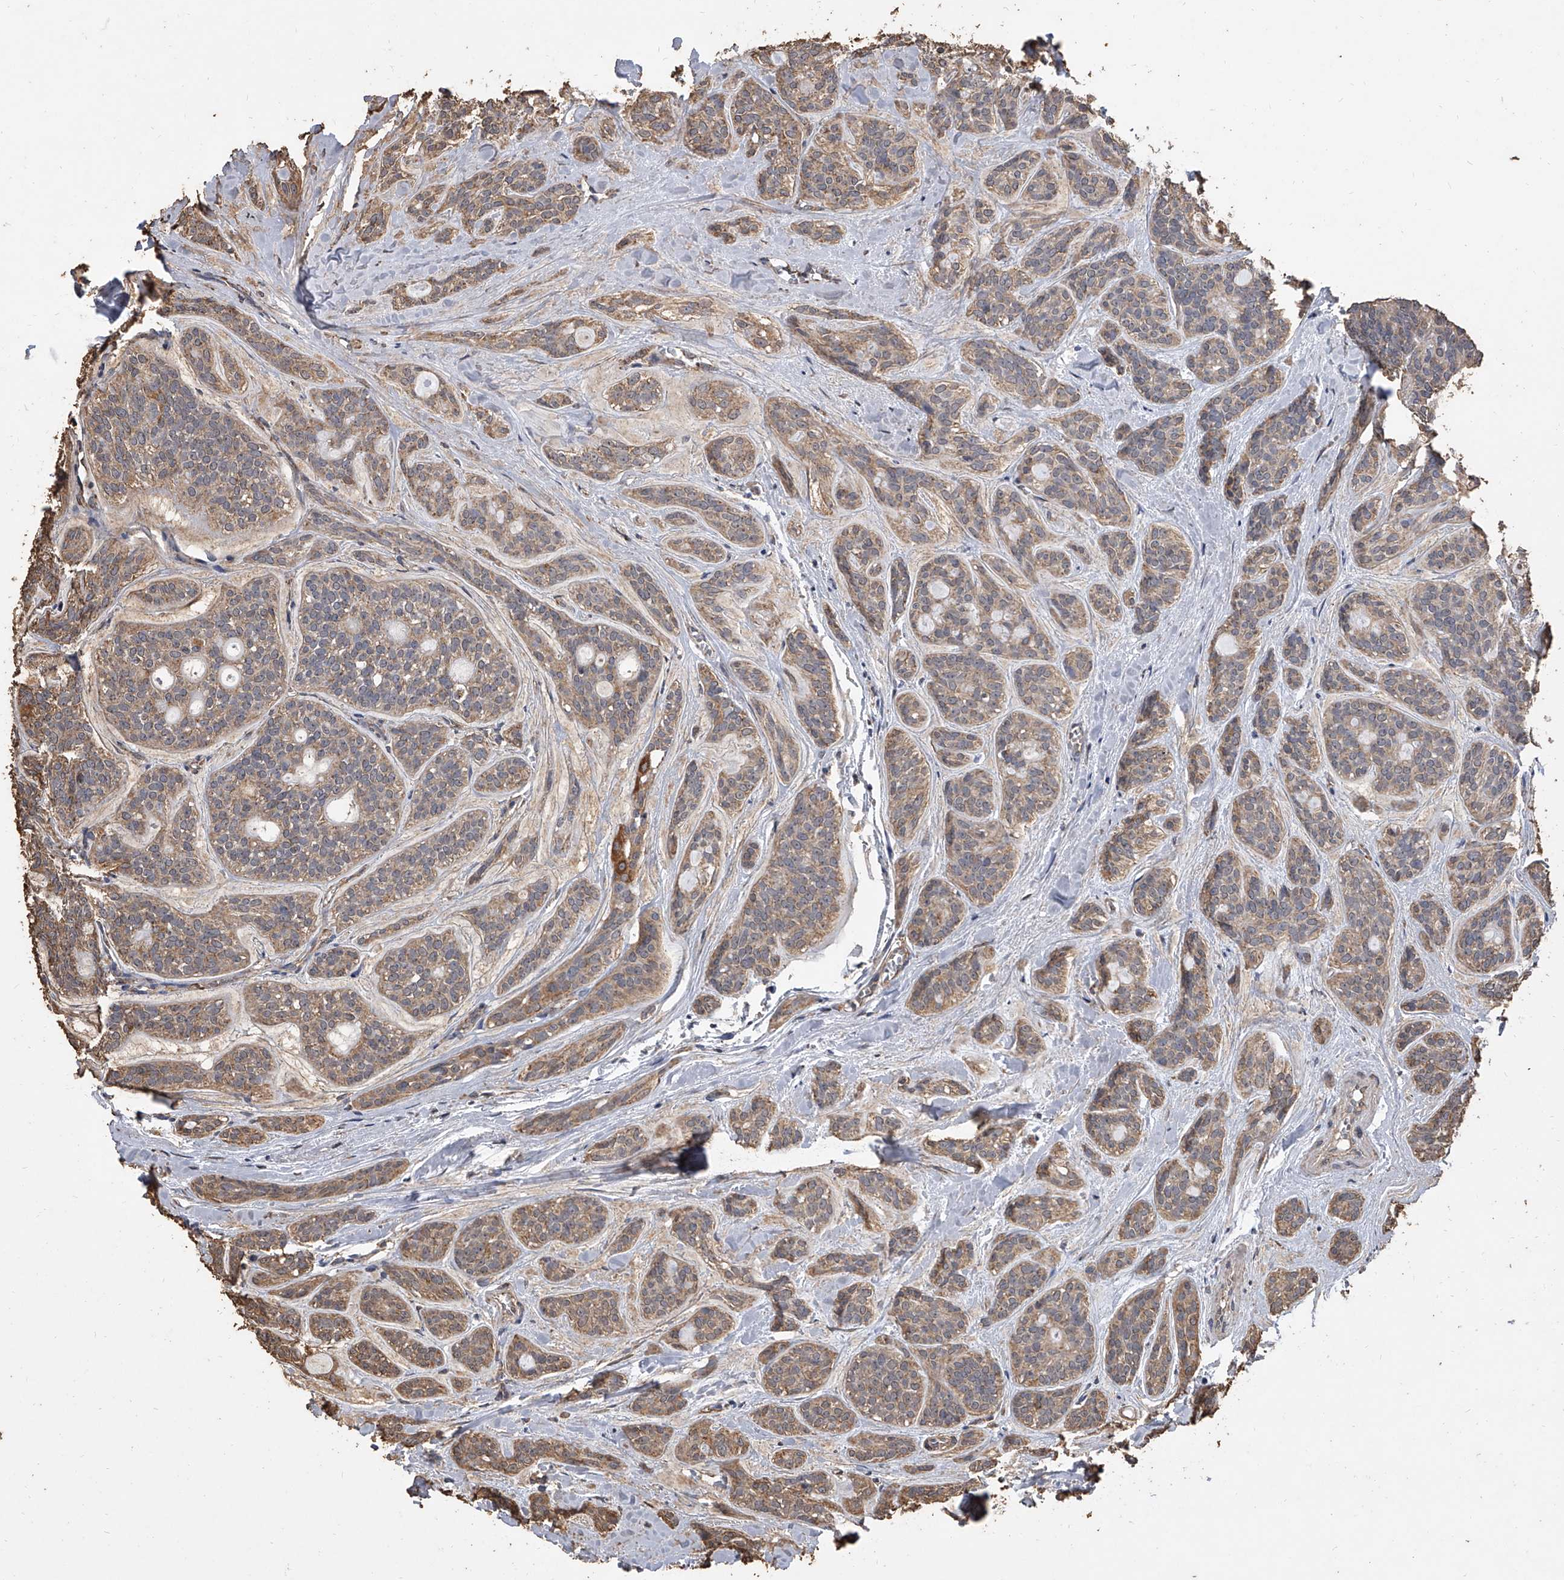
{"staining": {"intensity": "moderate", "quantity": "25%-75%", "location": "cytoplasmic/membranous"}, "tissue": "head and neck cancer", "cell_type": "Tumor cells", "image_type": "cancer", "snomed": [{"axis": "morphology", "description": "Adenocarcinoma, NOS"}, {"axis": "topography", "description": "Head-Neck"}], "caption": "IHC histopathology image of neoplastic tissue: human head and neck cancer stained using immunohistochemistry (IHC) exhibits medium levels of moderate protein expression localized specifically in the cytoplasmic/membranous of tumor cells, appearing as a cytoplasmic/membranous brown color.", "gene": "MRPL28", "patient": {"sex": "male", "age": 66}}